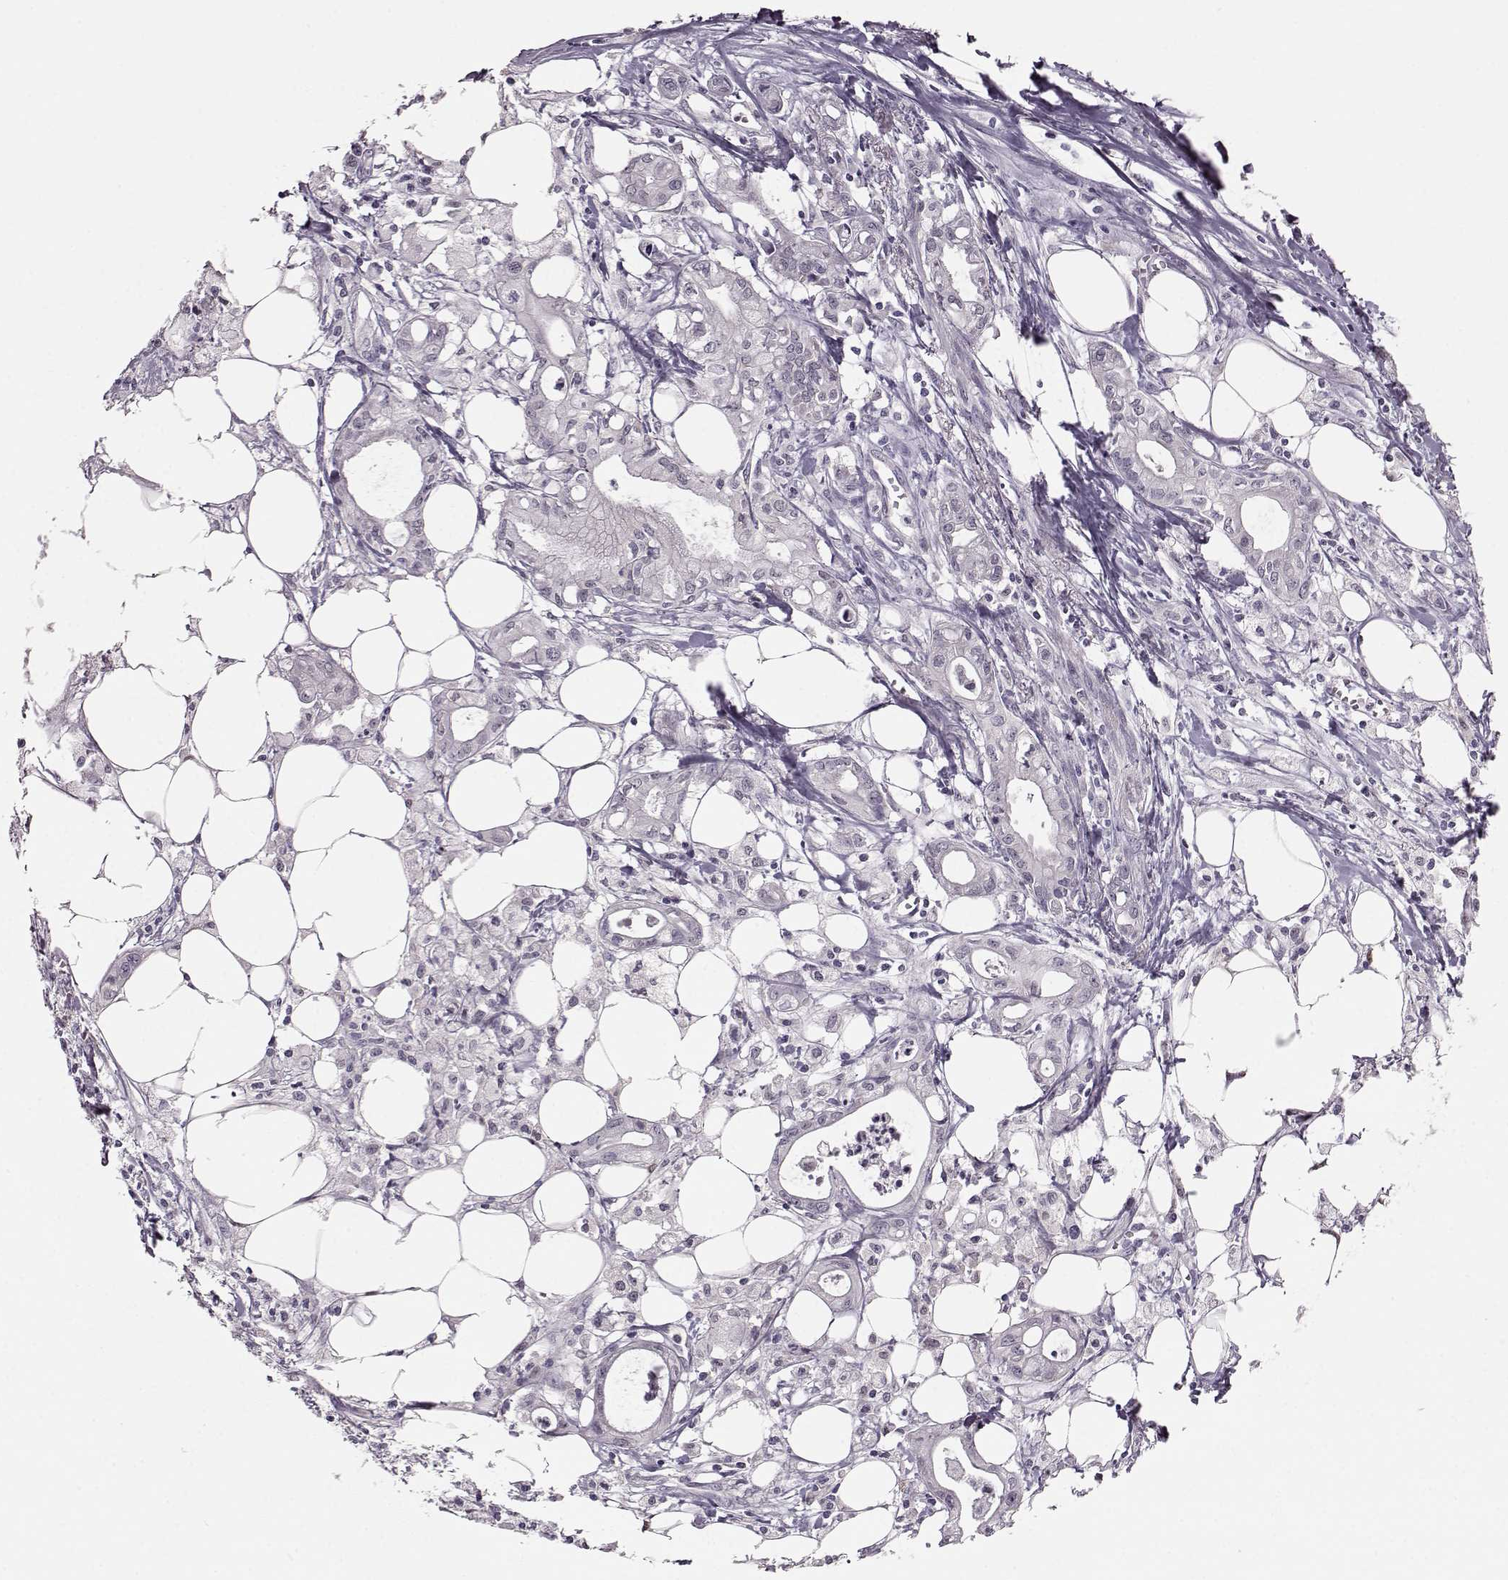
{"staining": {"intensity": "negative", "quantity": "none", "location": "none"}, "tissue": "pancreatic cancer", "cell_type": "Tumor cells", "image_type": "cancer", "snomed": [{"axis": "morphology", "description": "Adenocarcinoma, NOS"}, {"axis": "topography", "description": "Pancreas"}], "caption": "Immunohistochemistry (IHC) image of pancreatic cancer stained for a protein (brown), which shows no staining in tumor cells. (DAB IHC with hematoxylin counter stain).", "gene": "KLF6", "patient": {"sex": "male", "age": 71}}